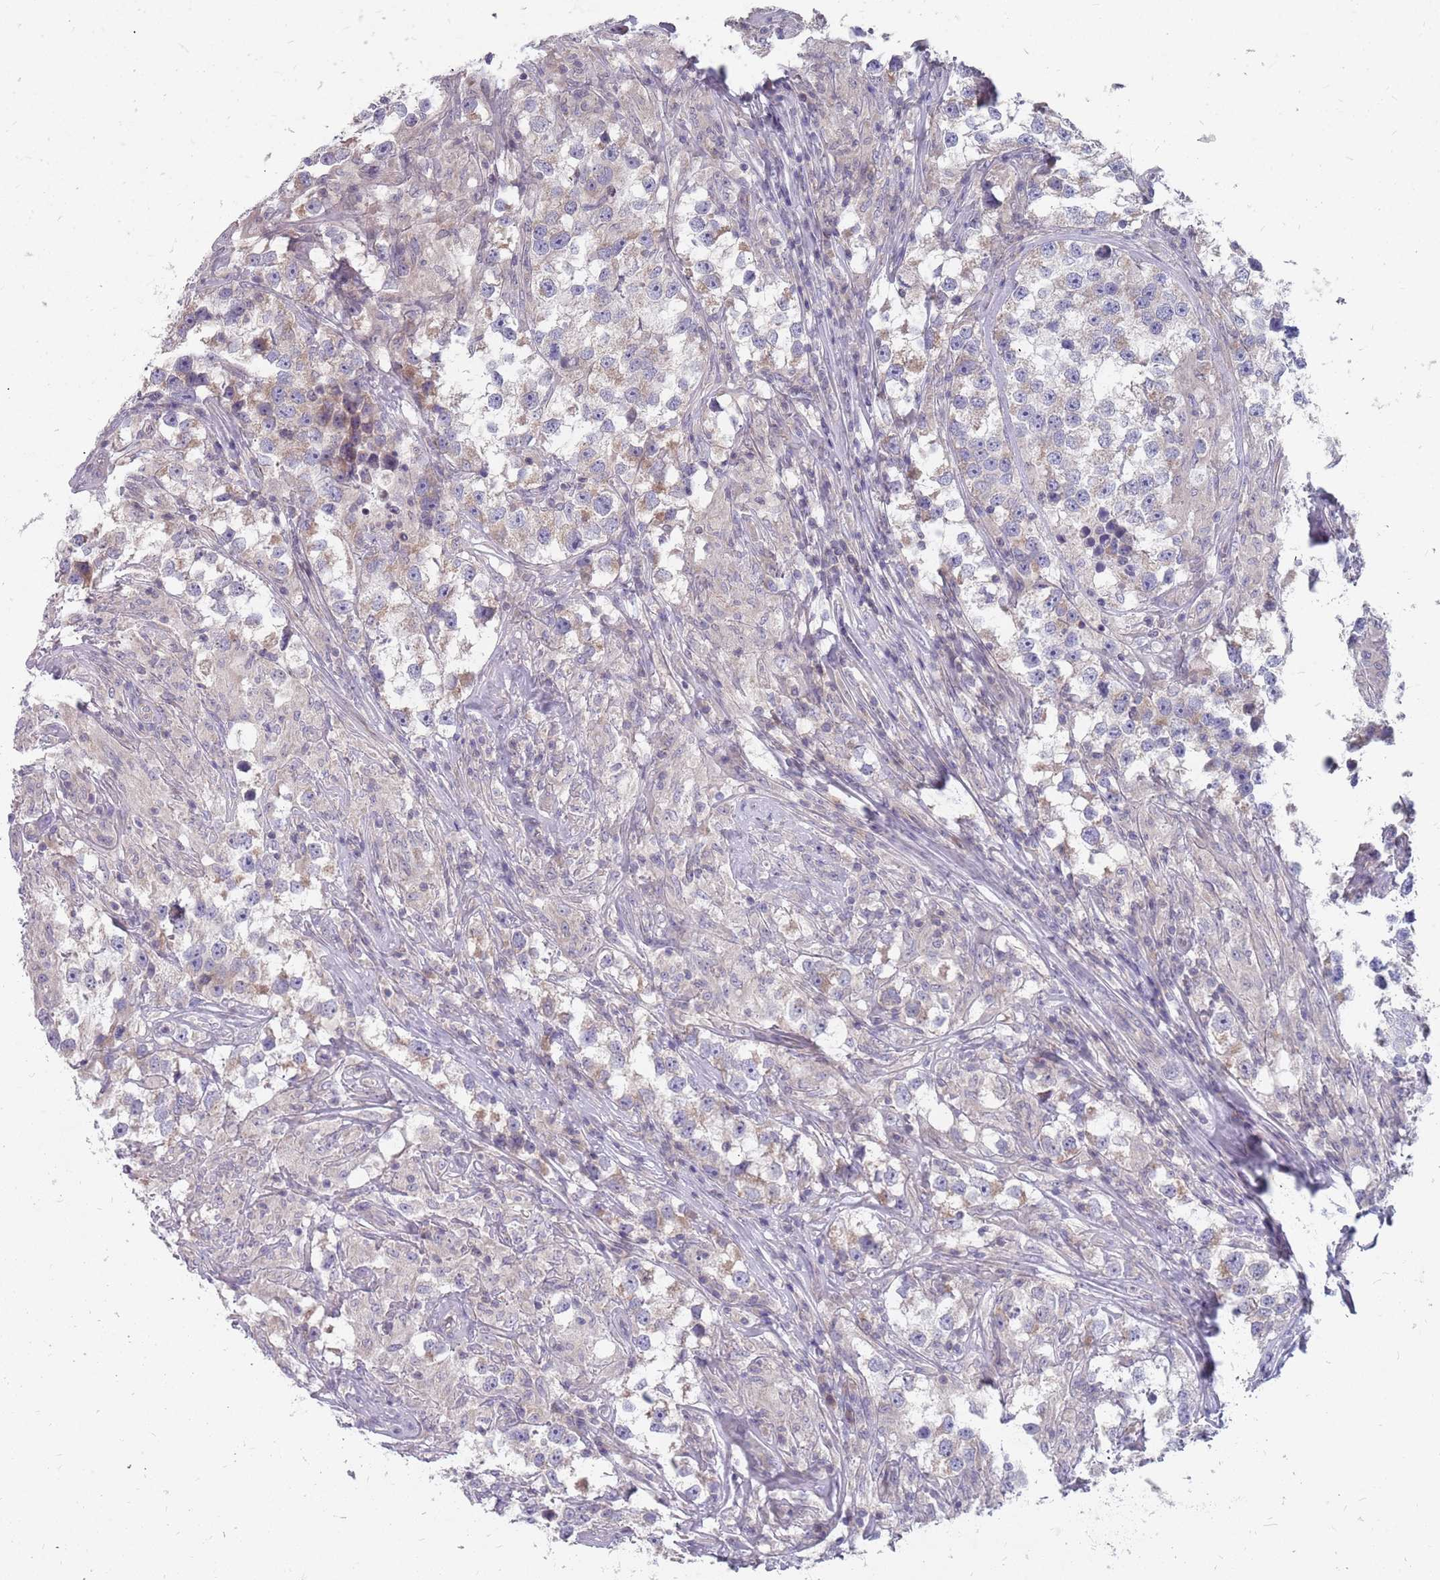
{"staining": {"intensity": "moderate", "quantity": "<25%", "location": "cytoplasmic/membranous"}, "tissue": "testis cancer", "cell_type": "Tumor cells", "image_type": "cancer", "snomed": [{"axis": "morphology", "description": "Seminoma, NOS"}, {"axis": "topography", "description": "Testis"}], "caption": "There is low levels of moderate cytoplasmic/membranous staining in tumor cells of testis cancer, as demonstrated by immunohistochemical staining (brown color).", "gene": "CMTR2", "patient": {"sex": "male", "age": 46}}